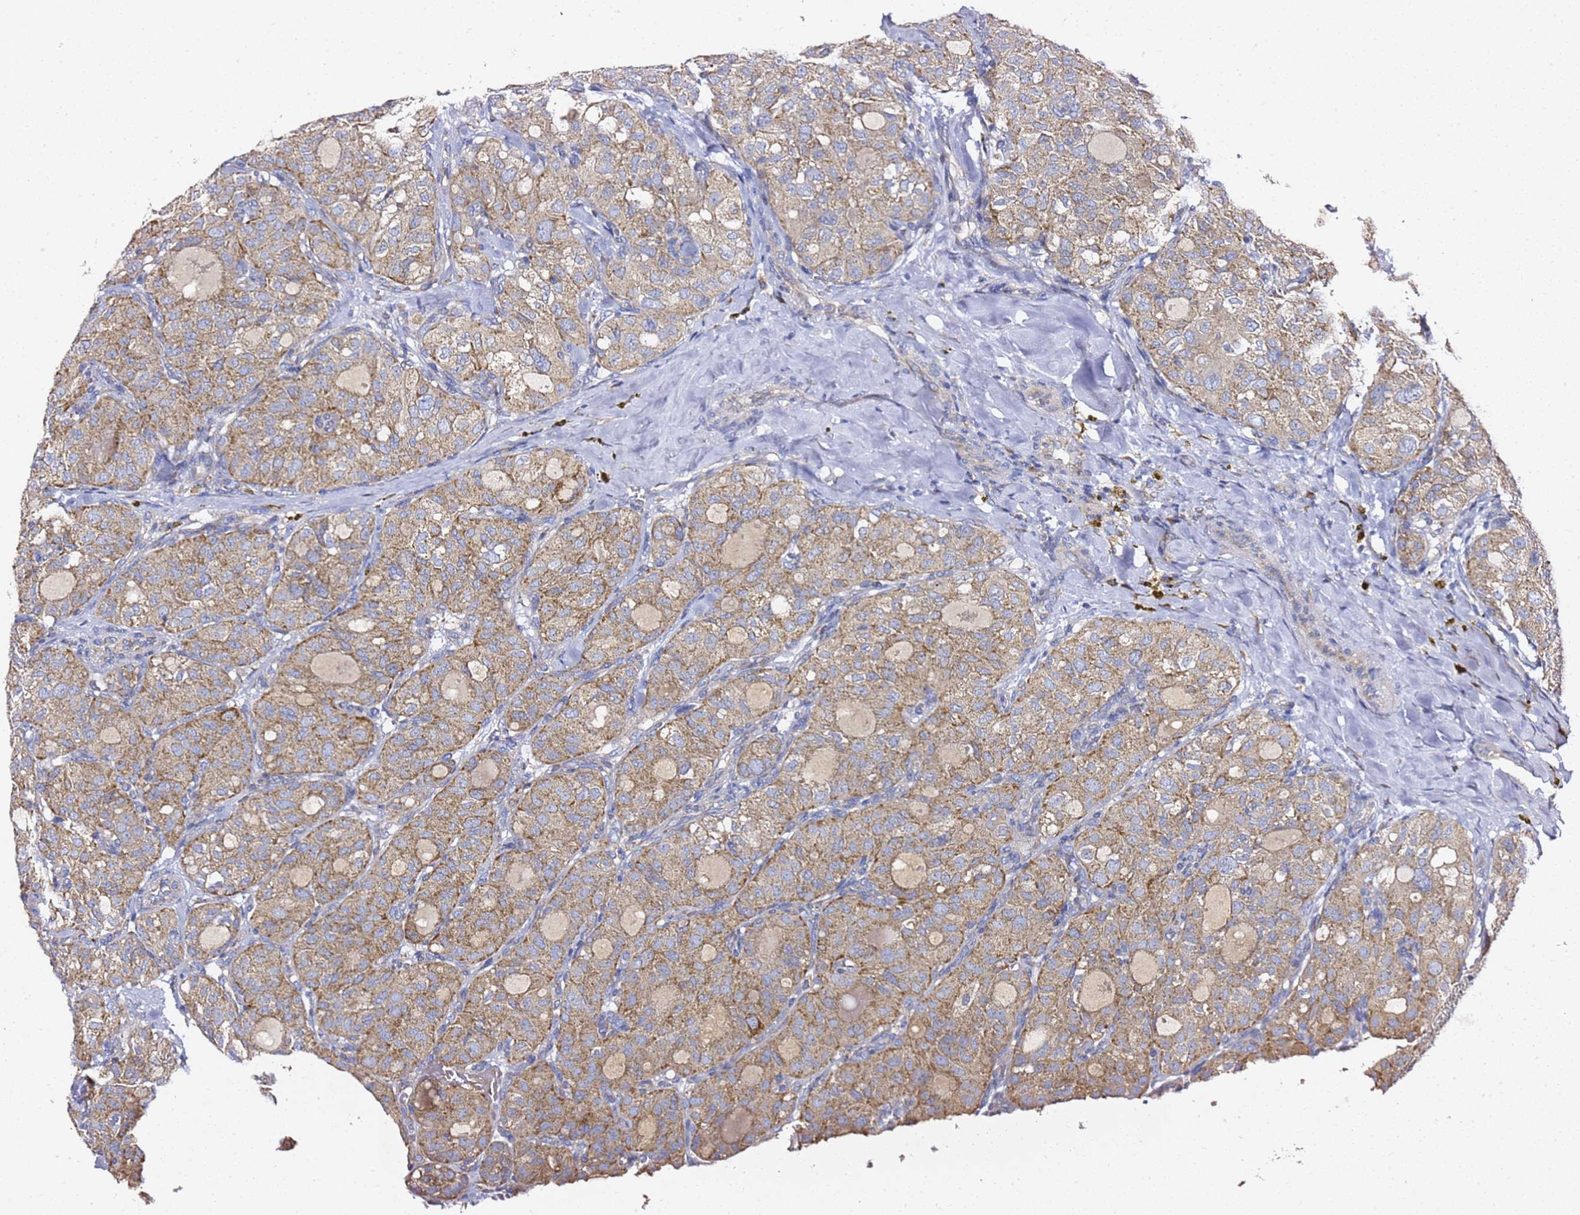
{"staining": {"intensity": "moderate", "quantity": "25%-75%", "location": "cytoplasmic/membranous"}, "tissue": "thyroid cancer", "cell_type": "Tumor cells", "image_type": "cancer", "snomed": [{"axis": "morphology", "description": "Follicular adenoma carcinoma, NOS"}, {"axis": "topography", "description": "Thyroid gland"}], "caption": "Human thyroid cancer stained with a brown dye reveals moderate cytoplasmic/membranous positive expression in about 25%-75% of tumor cells.", "gene": "C19orf12", "patient": {"sex": "male", "age": 75}}